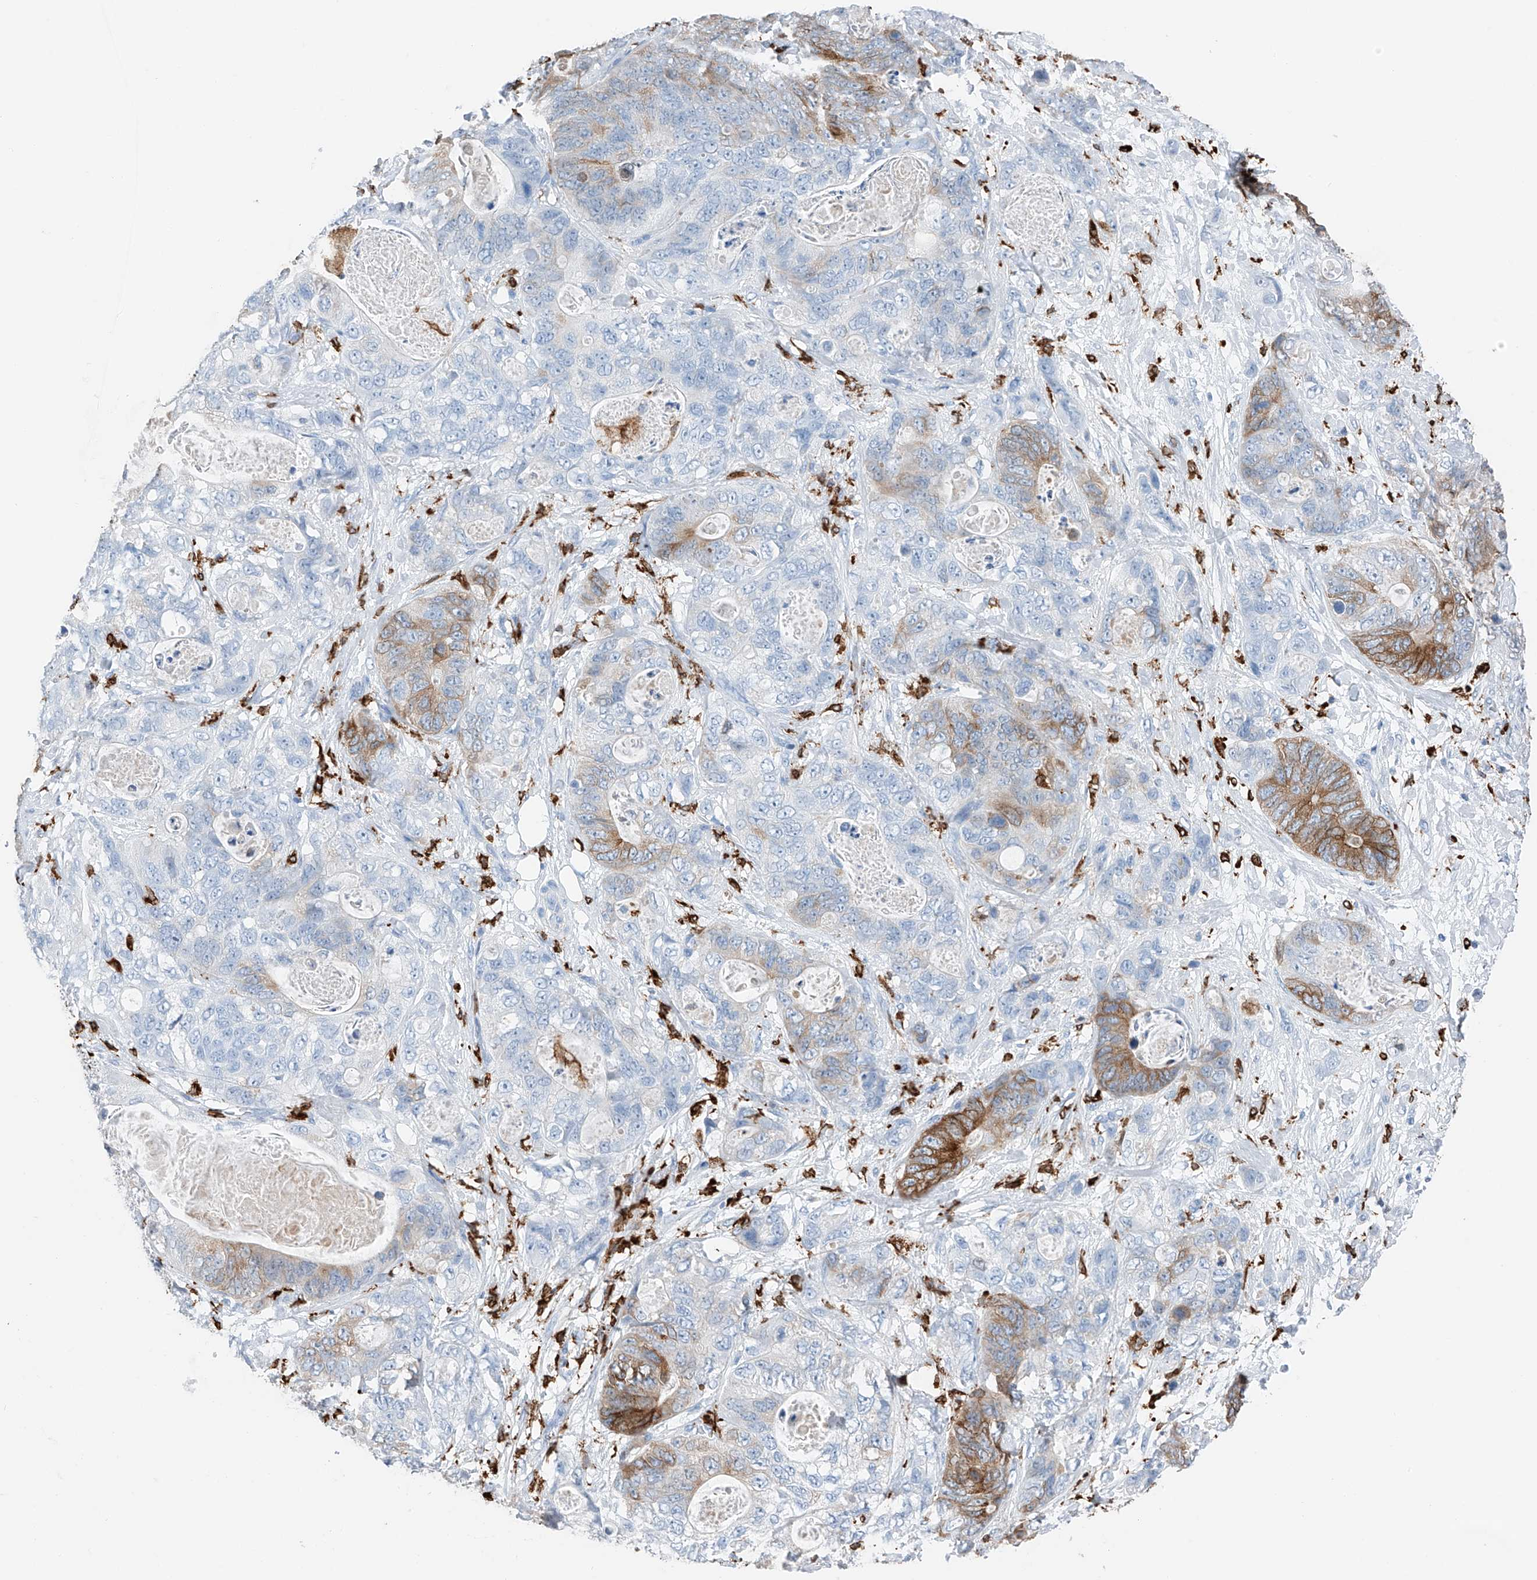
{"staining": {"intensity": "moderate", "quantity": "<25%", "location": "cytoplasmic/membranous"}, "tissue": "stomach cancer", "cell_type": "Tumor cells", "image_type": "cancer", "snomed": [{"axis": "morphology", "description": "Normal tissue, NOS"}, {"axis": "morphology", "description": "Adenocarcinoma, NOS"}, {"axis": "topography", "description": "Stomach"}], "caption": "Immunohistochemical staining of human stomach adenocarcinoma demonstrates low levels of moderate cytoplasmic/membranous protein positivity in approximately <25% of tumor cells. (DAB IHC with brightfield microscopy, high magnification).", "gene": "TBXAS1", "patient": {"sex": "female", "age": 89}}